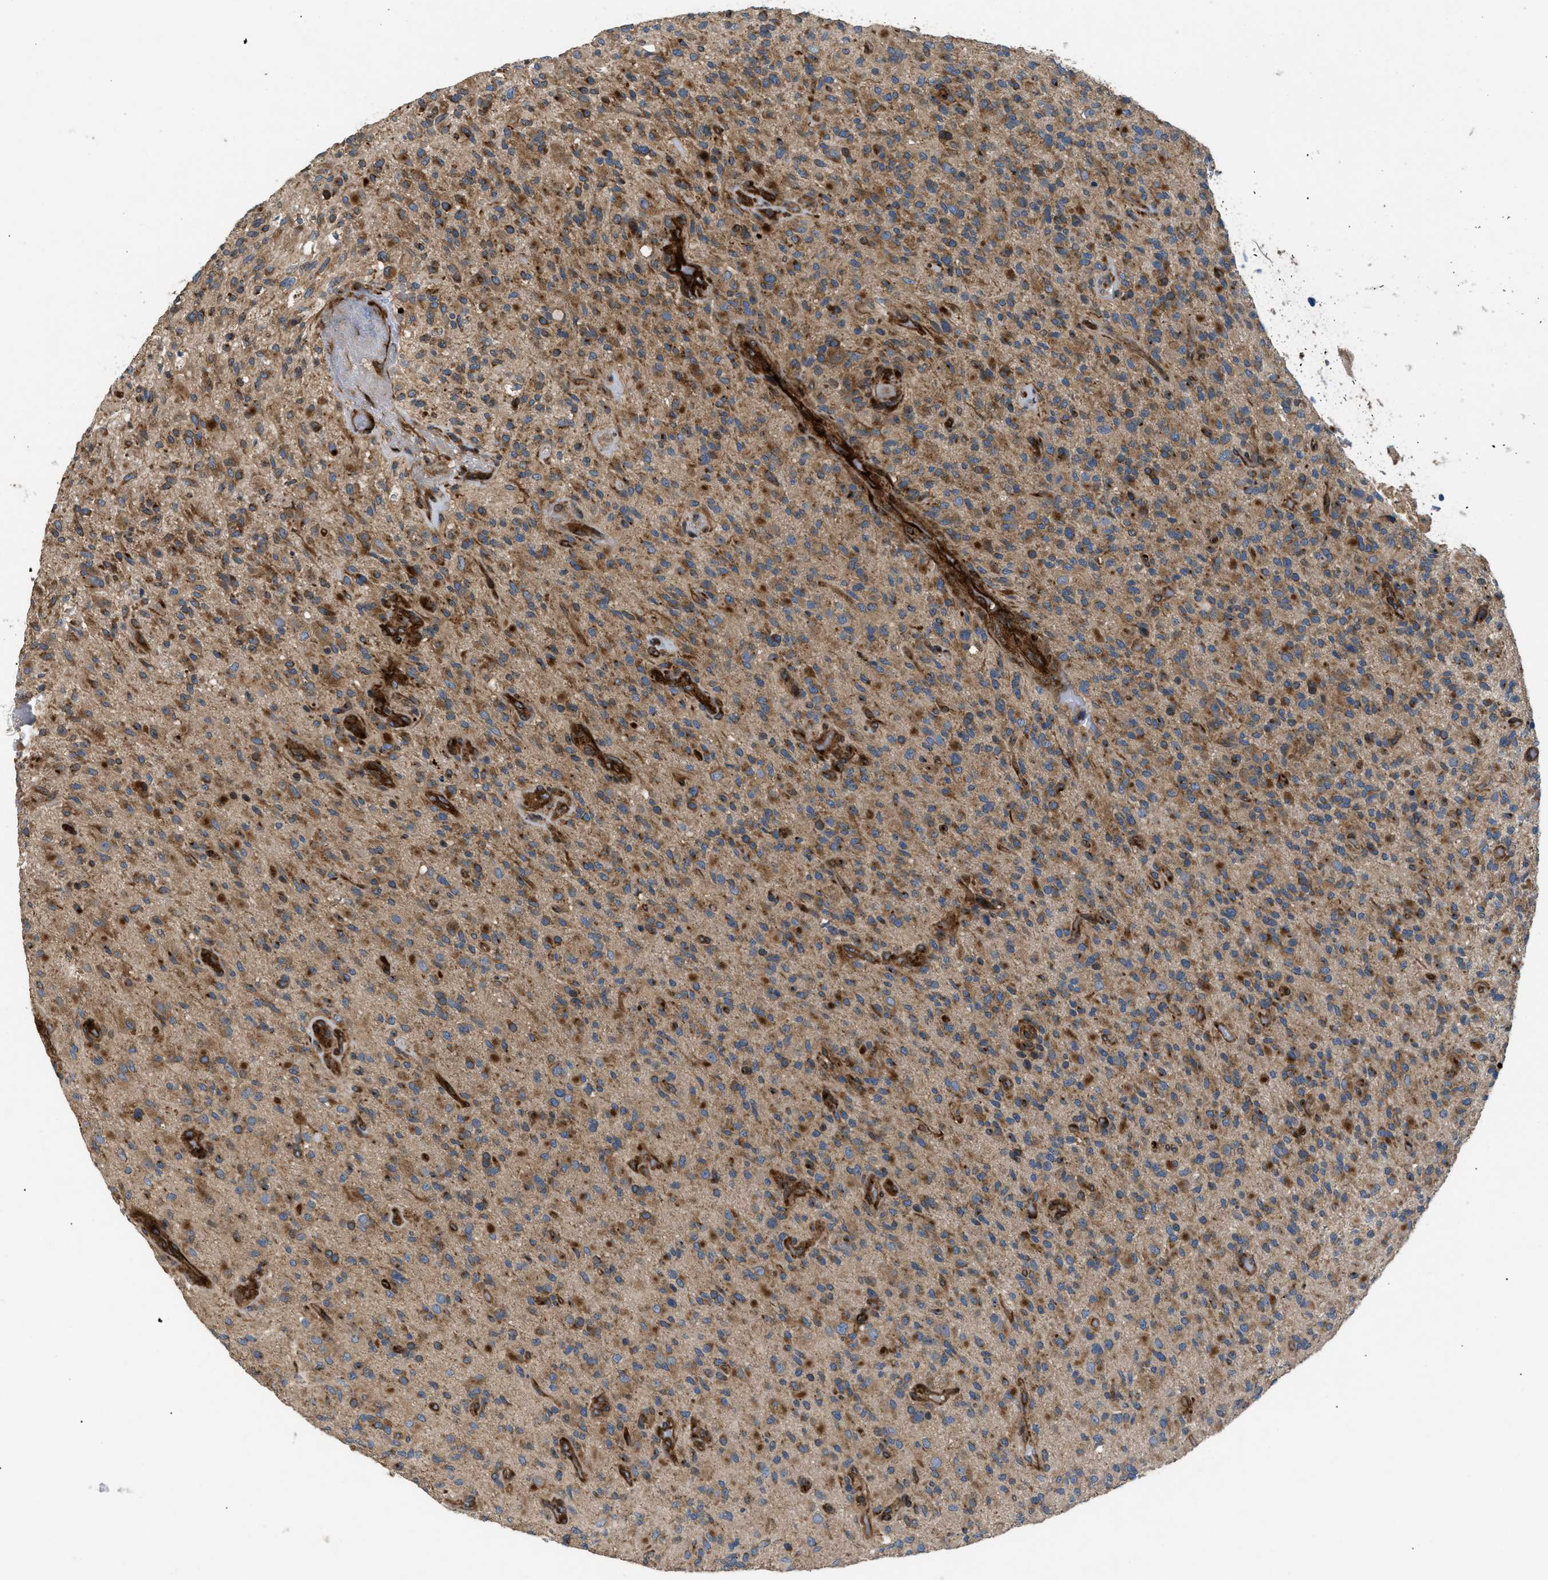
{"staining": {"intensity": "moderate", "quantity": ">75%", "location": "cytoplasmic/membranous"}, "tissue": "glioma", "cell_type": "Tumor cells", "image_type": "cancer", "snomed": [{"axis": "morphology", "description": "Glioma, malignant, High grade"}, {"axis": "topography", "description": "Brain"}], "caption": "A brown stain shows moderate cytoplasmic/membranous expression of a protein in malignant glioma (high-grade) tumor cells.", "gene": "LYSMD3", "patient": {"sex": "male", "age": 71}}